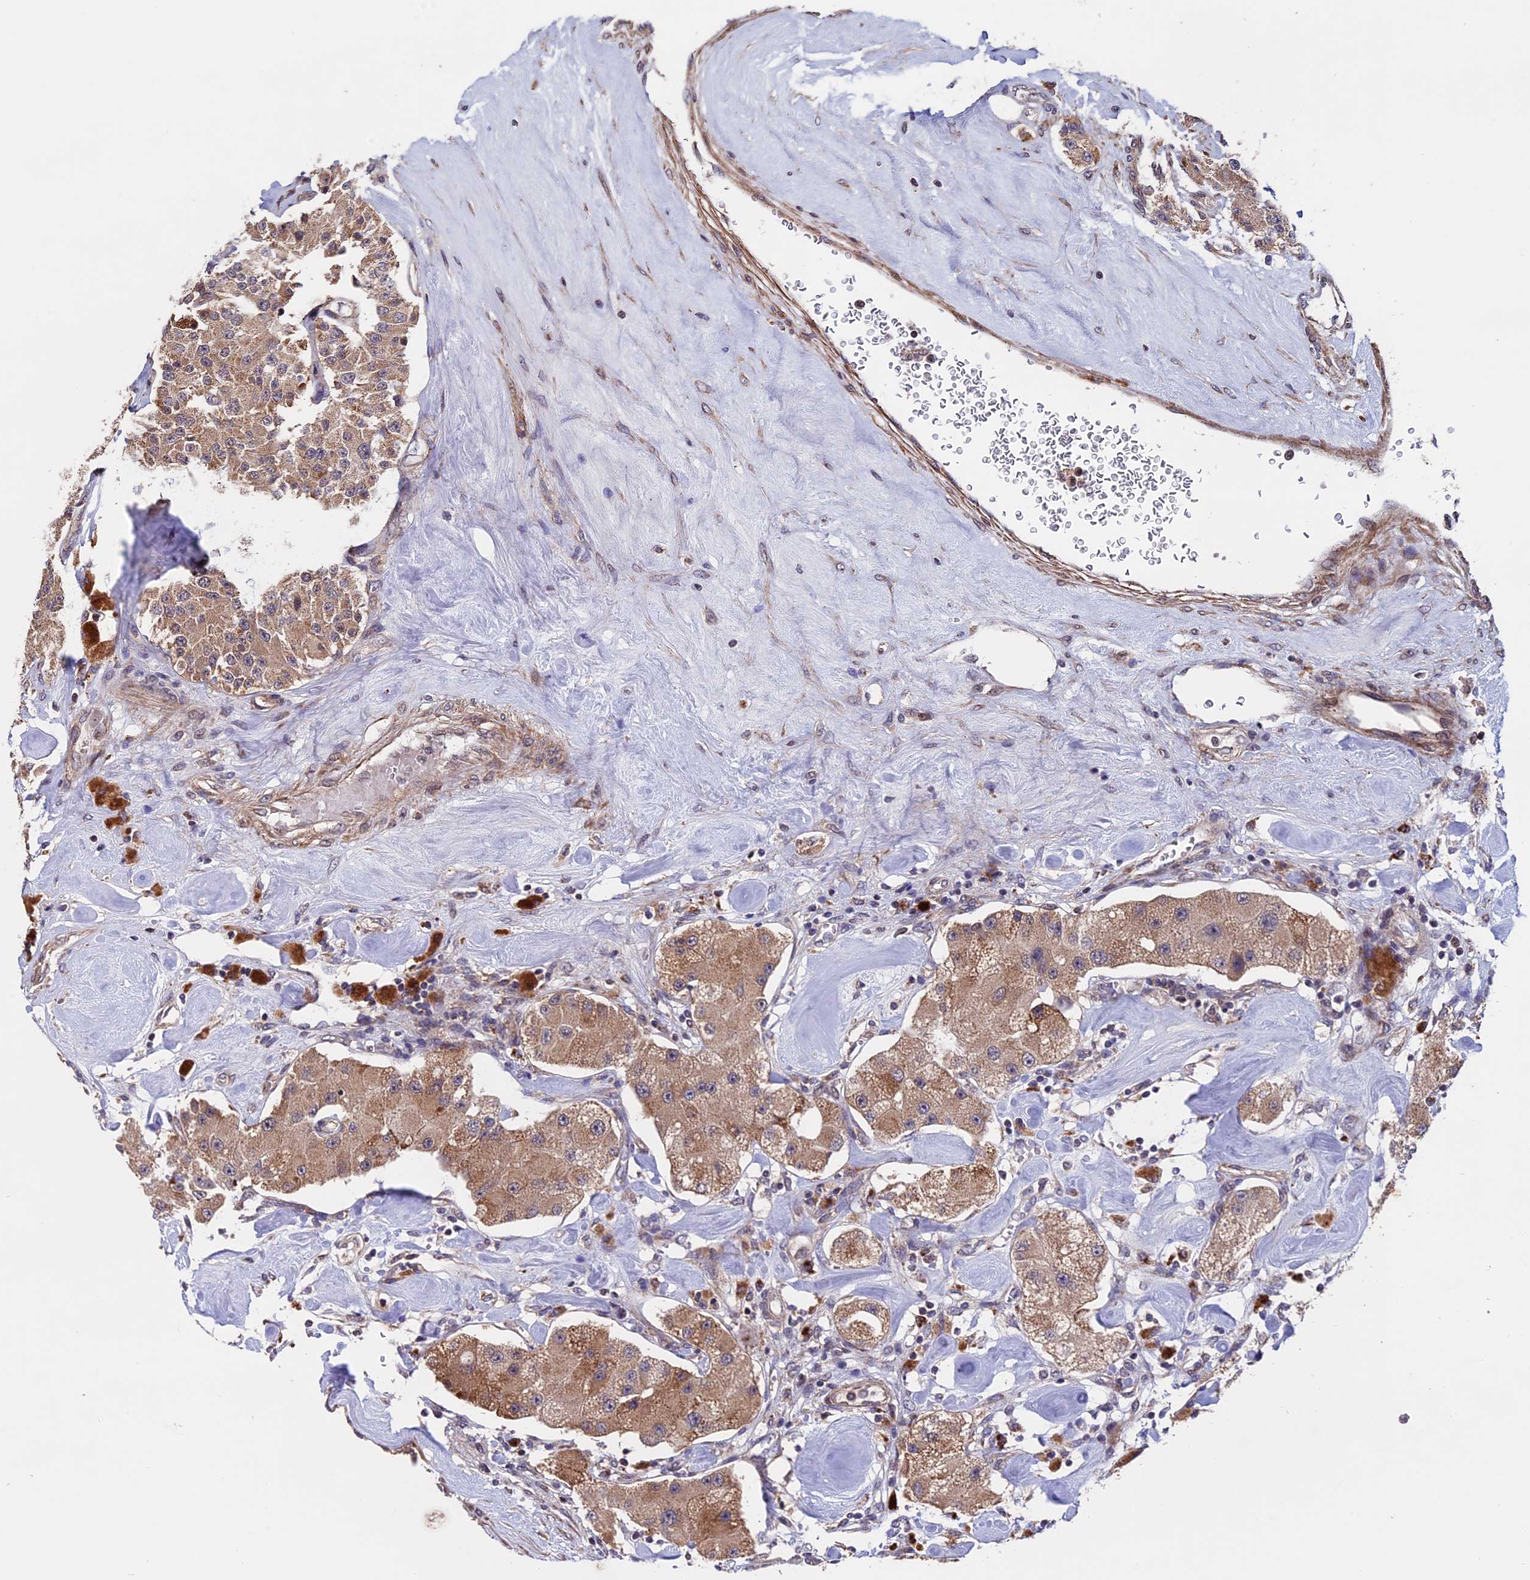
{"staining": {"intensity": "moderate", "quantity": ">75%", "location": "cytoplasmic/membranous"}, "tissue": "carcinoid", "cell_type": "Tumor cells", "image_type": "cancer", "snomed": [{"axis": "morphology", "description": "Carcinoid, malignant, NOS"}, {"axis": "topography", "description": "Pancreas"}], "caption": "Malignant carcinoid stained with DAB (3,3'-diaminobenzidine) immunohistochemistry exhibits medium levels of moderate cytoplasmic/membranous staining in approximately >75% of tumor cells. The staining was performed using DAB, with brown indicating positive protein expression. Nuclei are stained blue with hematoxylin.", "gene": "RNF17", "patient": {"sex": "male", "age": 41}}